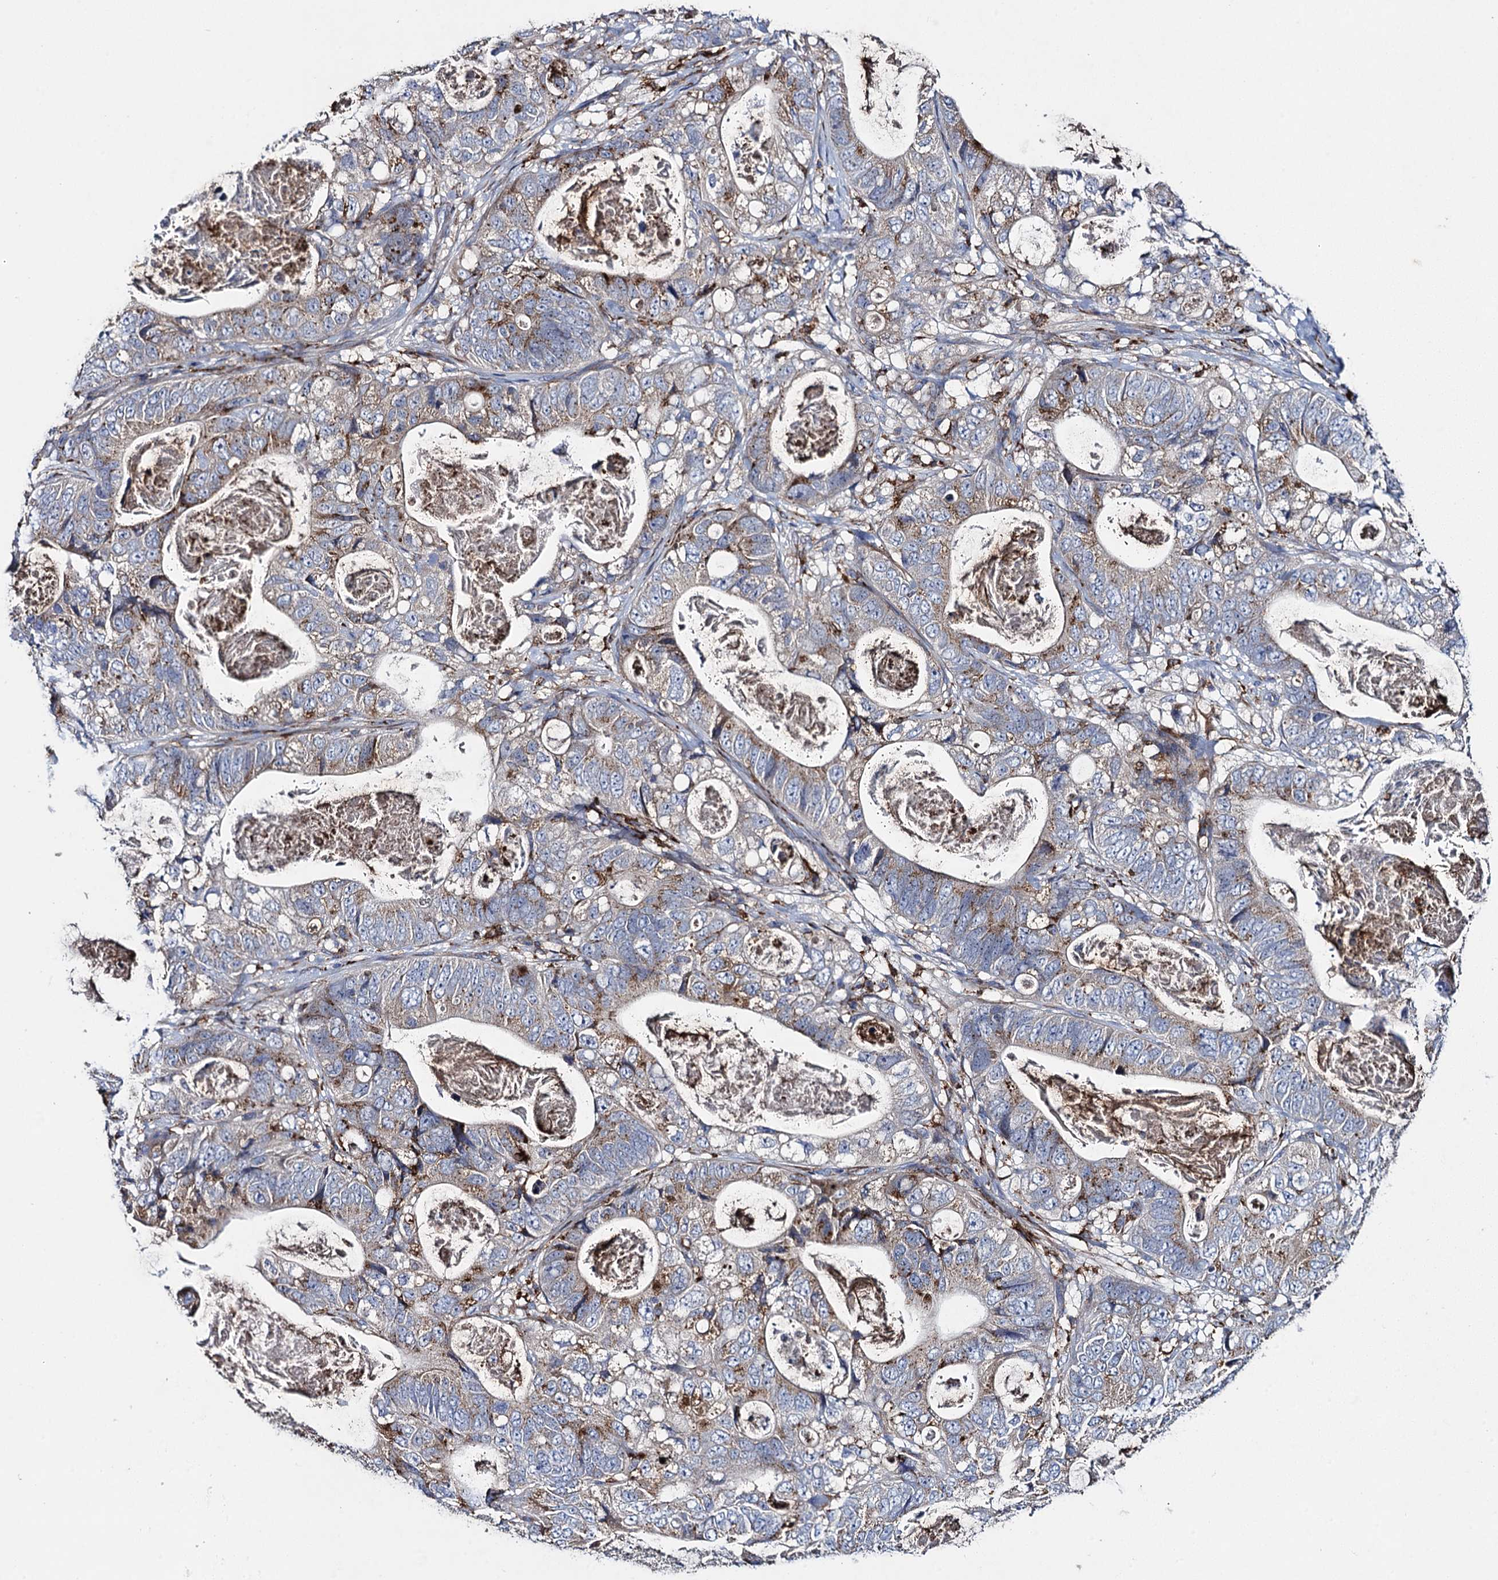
{"staining": {"intensity": "weak", "quantity": "25%-75%", "location": "cytoplasmic/membranous"}, "tissue": "stomach cancer", "cell_type": "Tumor cells", "image_type": "cancer", "snomed": [{"axis": "morphology", "description": "Normal tissue, NOS"}, {"axis": "morphology", "description": "Adenocarcinoma, NOS"}, {"axis": "topography", "description": "Stomach"}], "caption": "An immunohistochemistry photomicrograph of neoplastic tissue is shown. Protein staining in brown shows weak cytoplasmic/membranous positivity in stomach adenocarcinoma within tumor cells. (DAB IHC, brown staining for protein, blue staining for nuclei).", "gene": "TXNDC11", "patient": {"sex": "female", "age": 89}}